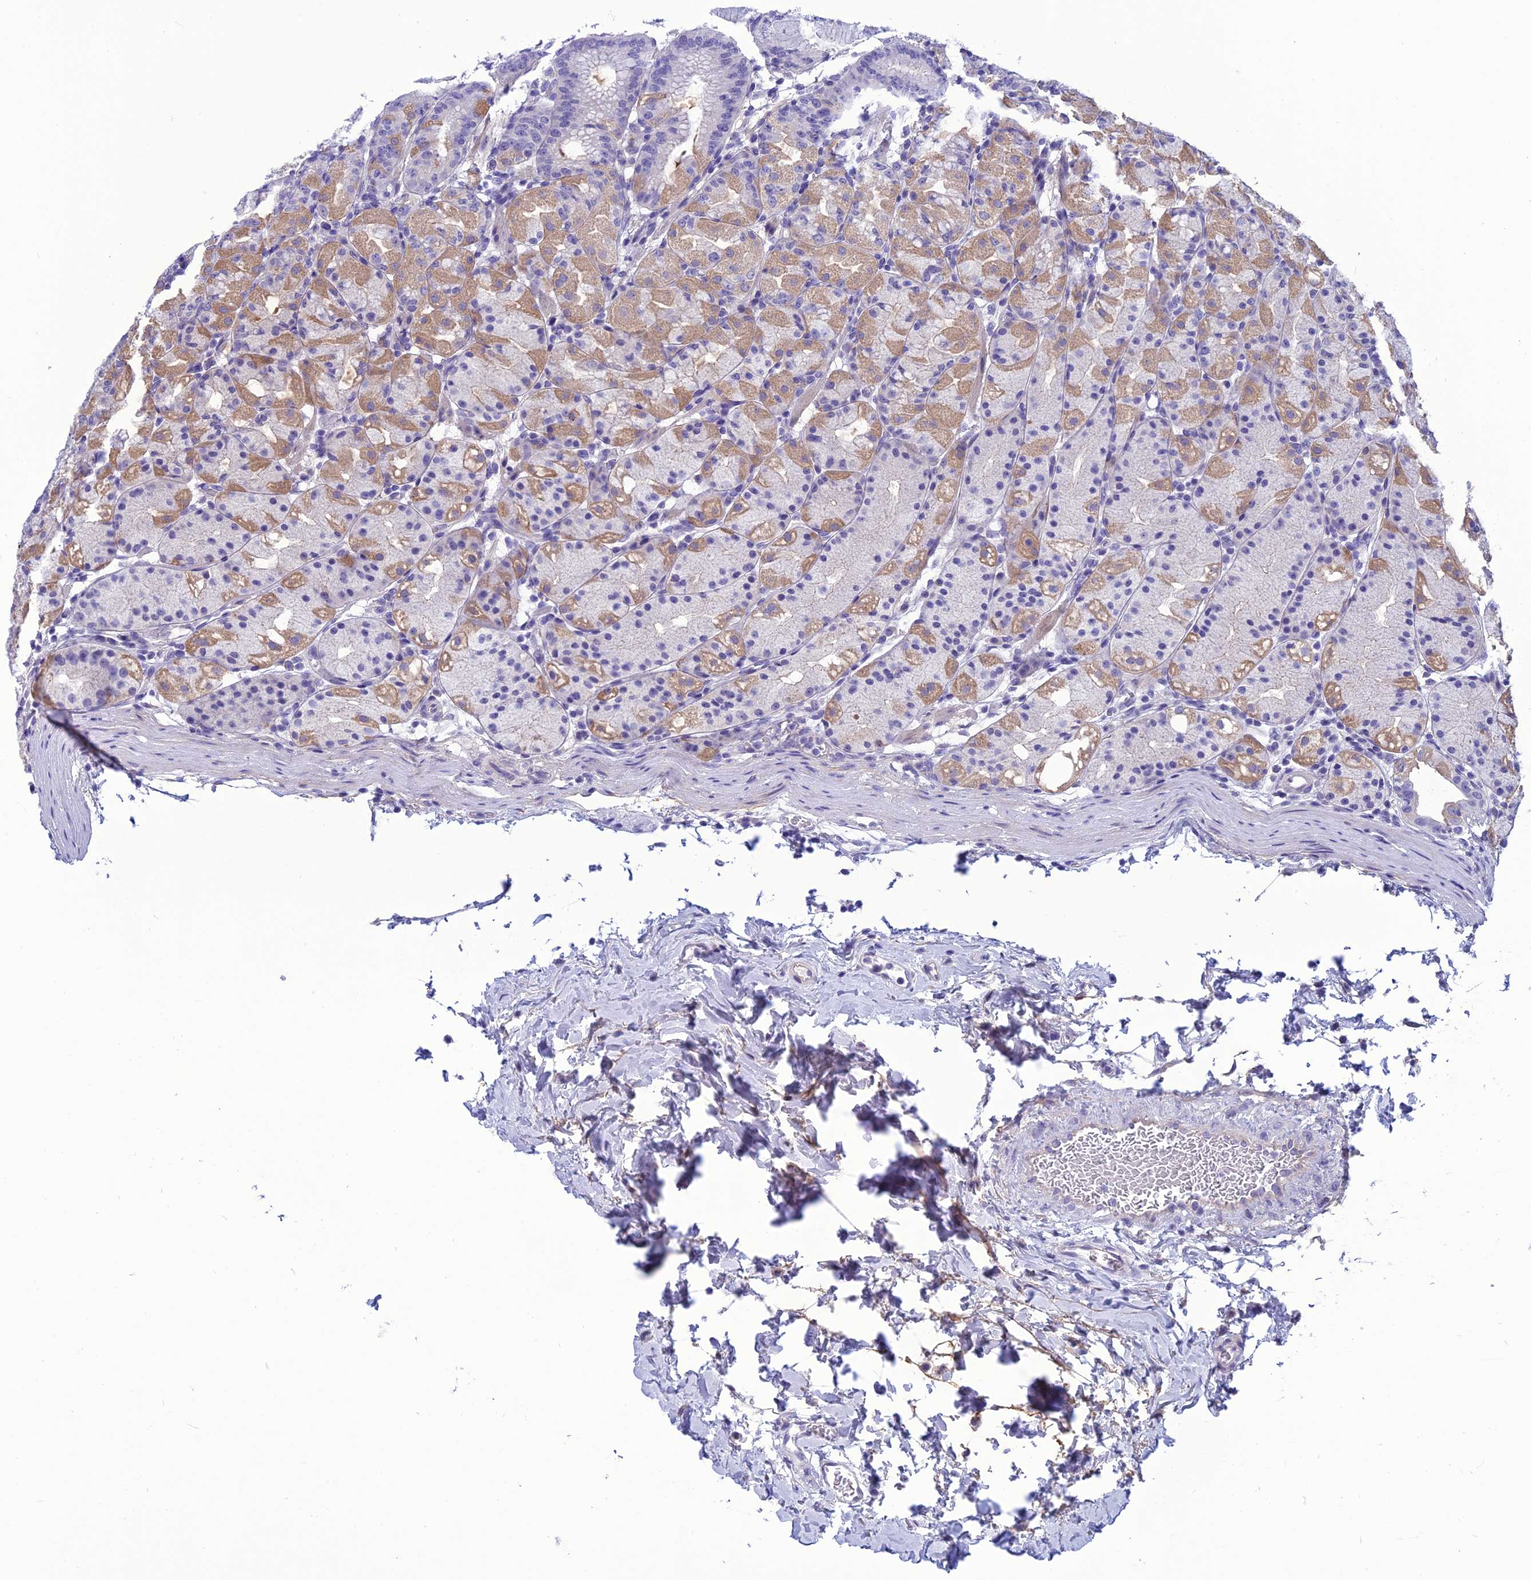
{"staining": {"intensity": "moderate", "quantity": "25%-75%", "location": "cytoplasmic/membranous"}, "tissue": "stomach", "cell_type": "Glandular cells", "image_type": "normal", "snomed": [{"axis": "morphology", "description": "Normal tissue, NOS"}, {"axis": "topography", "description": "Stomach, upper"}], "caption": "Immunohistochemical staining of benign stomach reveals moderate cytoplasmic/membranous protein positivity in about 25%-75% of glandular cells. (Stains: DAB in brown, nuclei in blue, Microscopy: brightfield microscopy at high magnification).", "gene": "BBS2", "patient": {"sex": "male", "age": 48}}